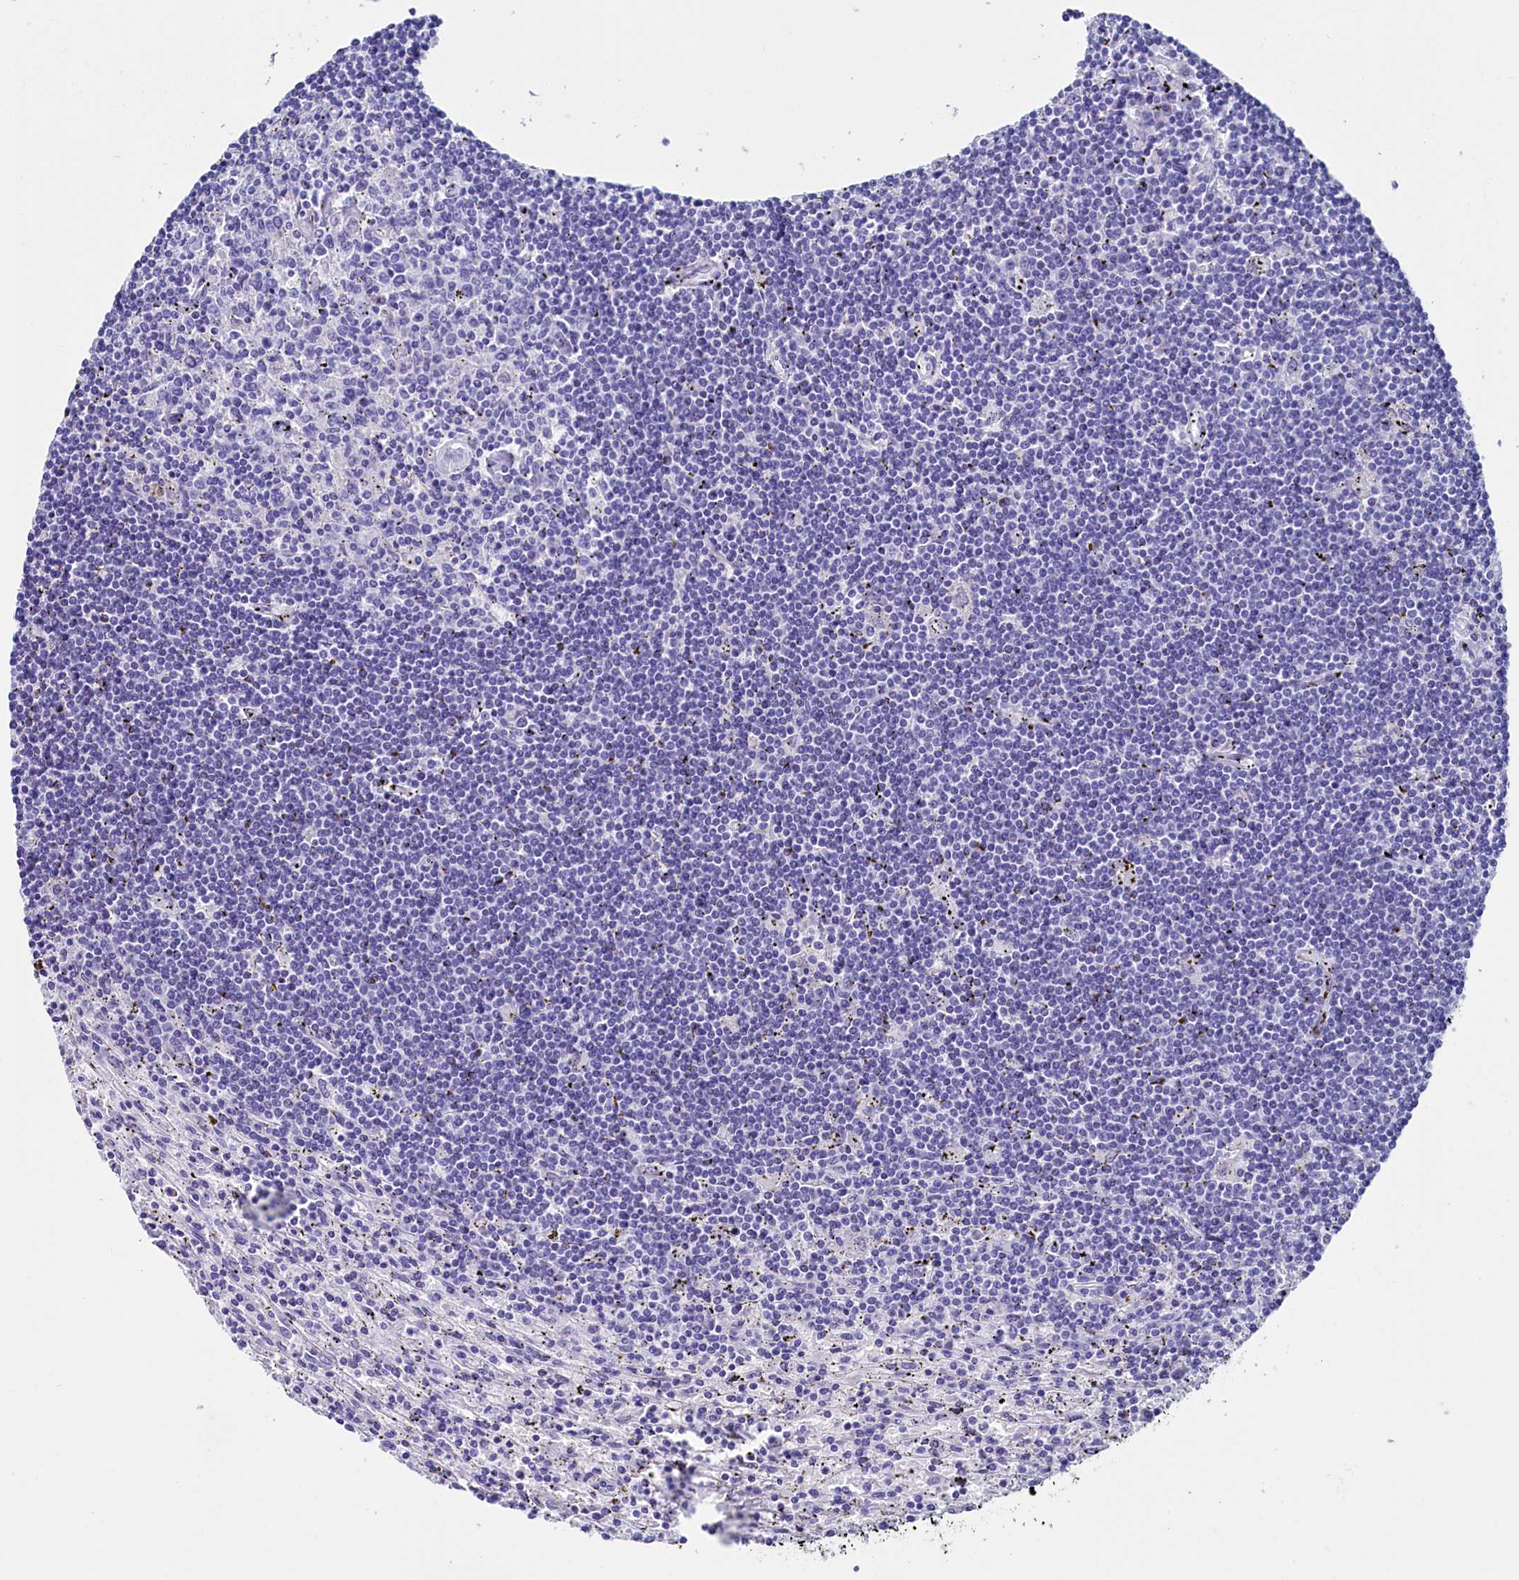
{"staining": {"intensity": "negative", "quantity": "none", "location": "none"}, "tissue": "lymphoma", "cell_type": "Tumor cells", "image_type": "cancer", "snomed": [{"axis": "morphology", "description": "Malignant lymphoma, non-Hodgkin's type, Low grade"}, {"axis": "topography", "description": "Spleen"}], "caption": "Immunohistochemistry (IHC) image of low-grade malignant lymphoma, non-Hodgkin's type stained for a protein (brown), which reveals no staining in tumor cells.", "gene": "ANKRD29", "patient": {"sex": "male", "age": 76}}